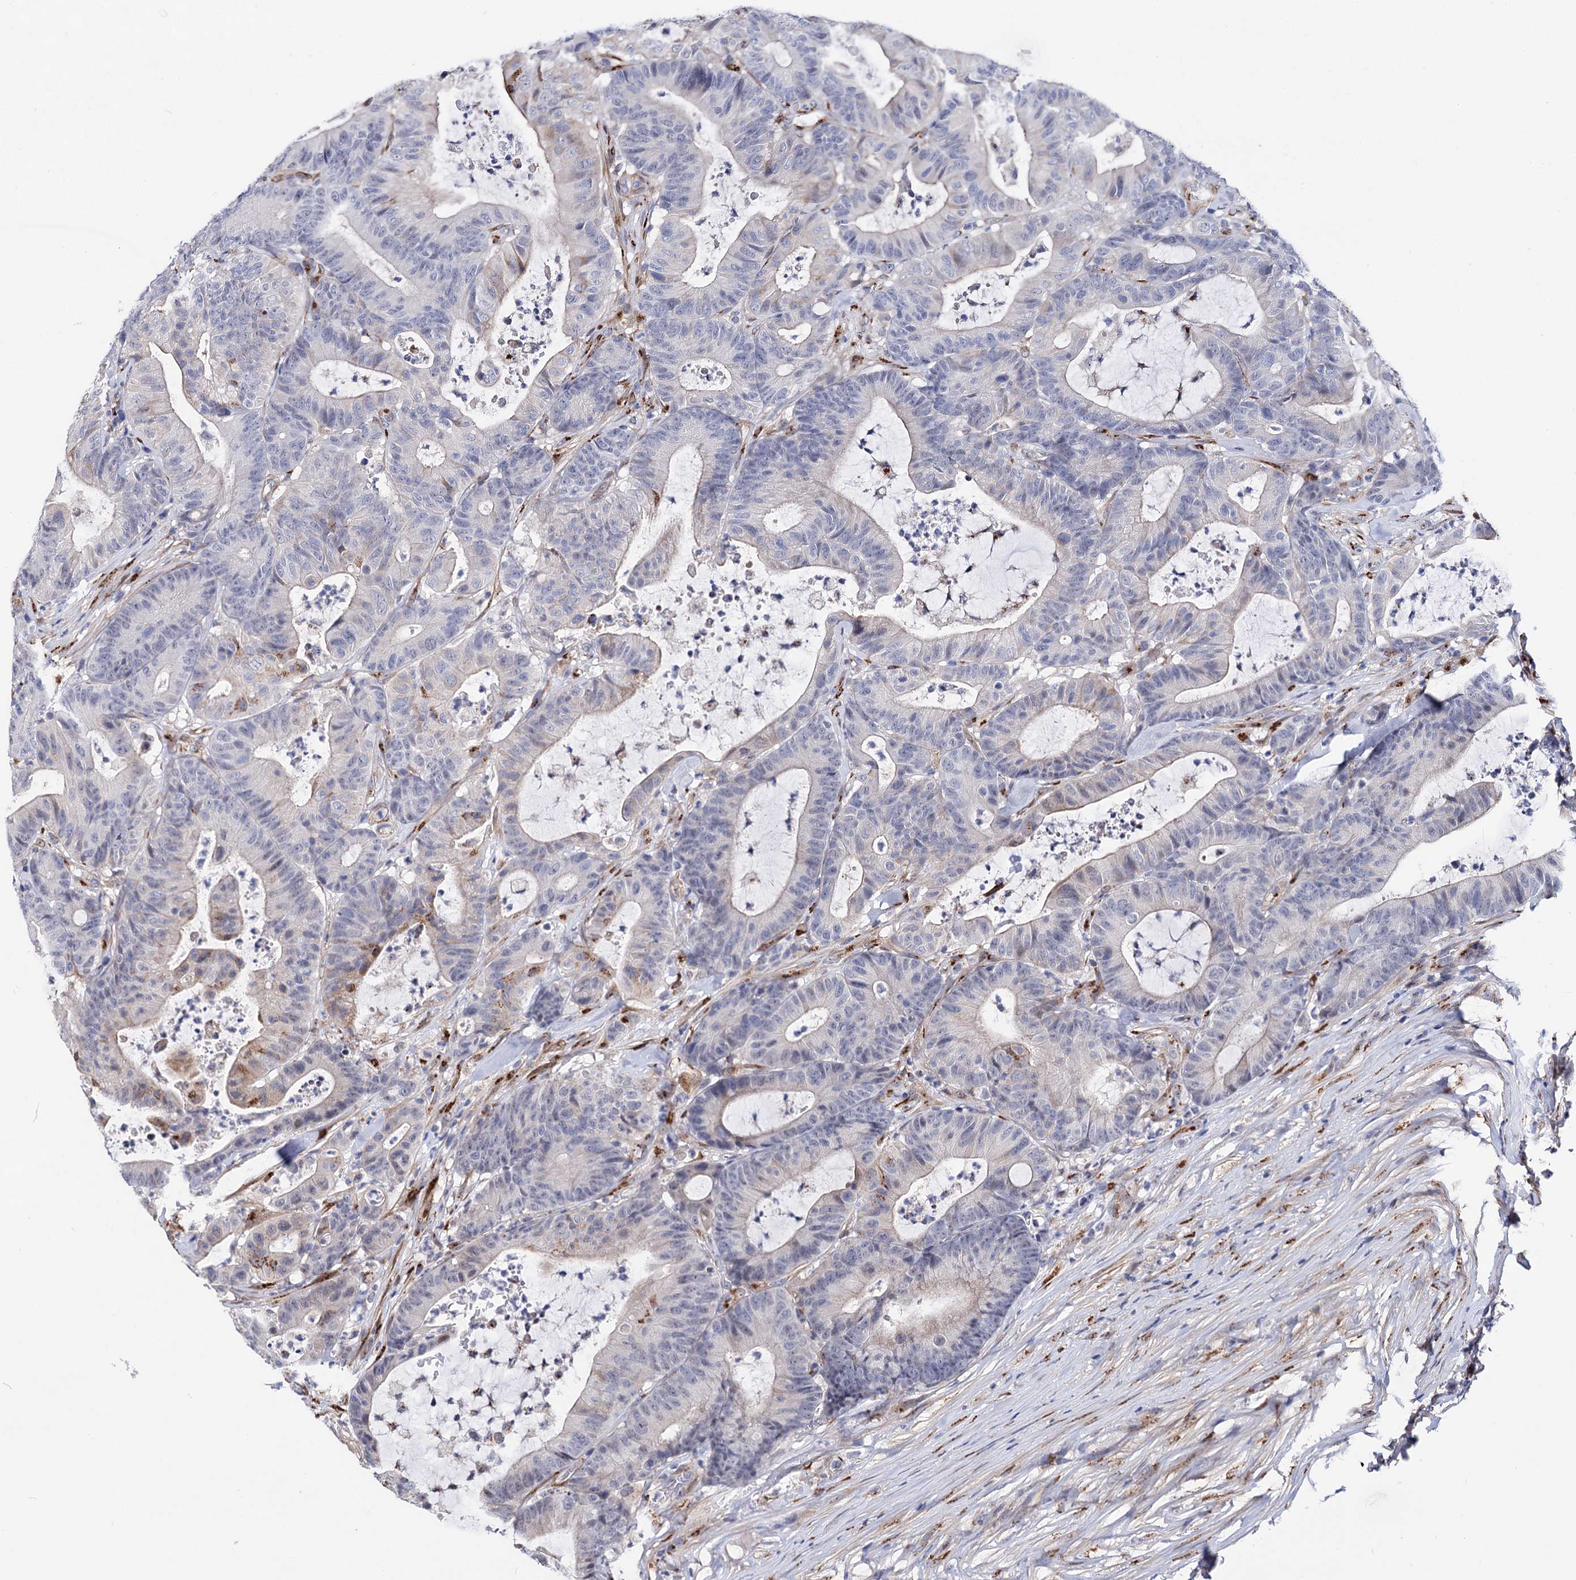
{"staining": {"intensity": "moderate", "quantity": "<25%", "location": "cytoplasmic/membranous"}, "tissue": "colorectal cancer", "cell_type": "Tumor cells", "image_type": "cancer", "snomed": [{"axis": "morphology", "description": "Adenocarcinoma, NOS"}, {"axis": "topography", "description": "Colon"}], "caption": "Immunohistochemical staining of adenocarcinoma (colorectal) displays low levels of moderate cytoplasmic/membranous protein staining in approximately <25% of tumor cells. The staining is performed using DAB (3,3'-diaminobenzidine) brown chromogen to label protein expression. The nuclei are counter-stained blue using hematoxylin.", "gene": "C11orf96", "patient": {"sex": "female", "age": 84}}